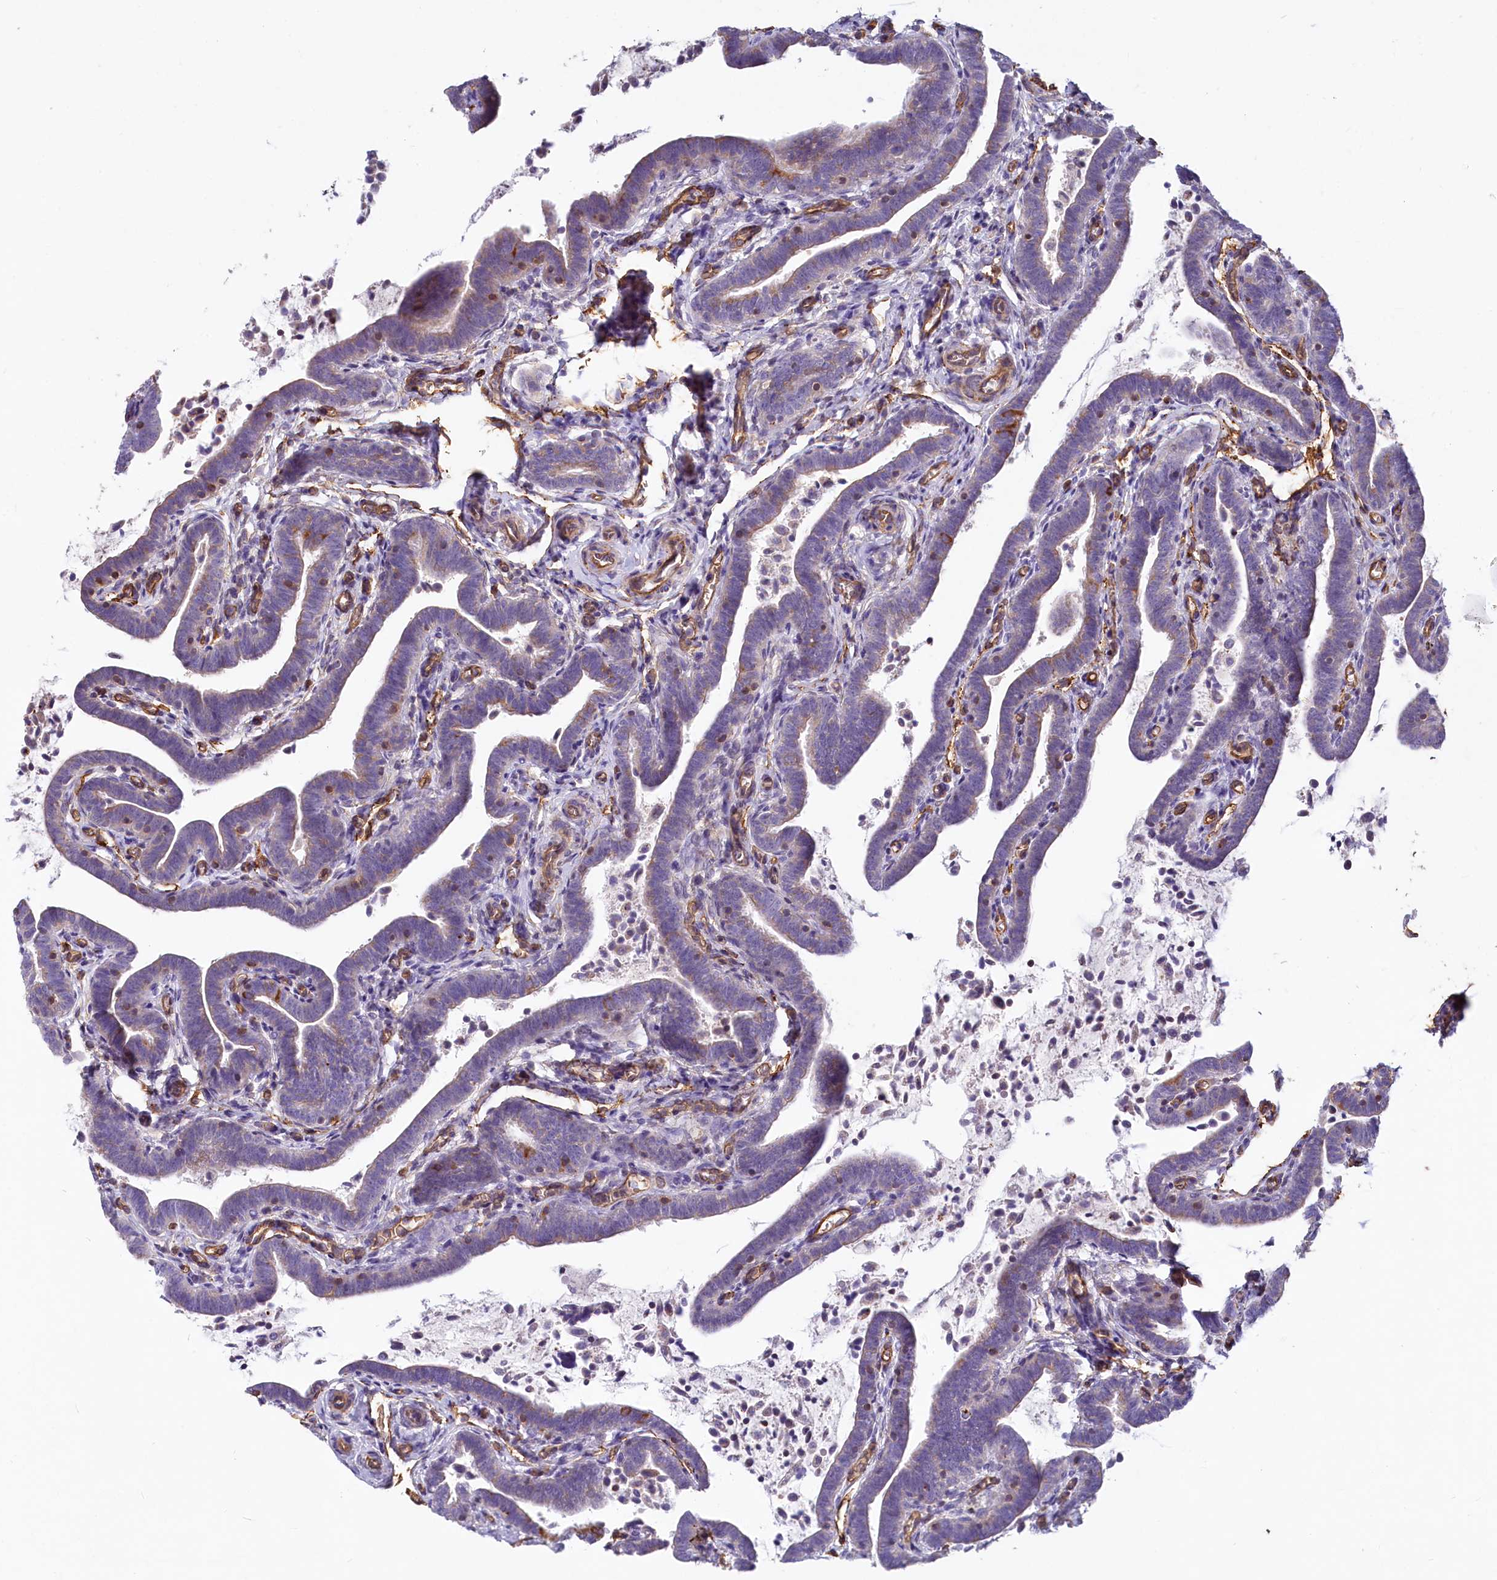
{"staining": {"intensity": "moderate", "quantity": "<25%", "location": "cytoplasmic/membranous"}, "tissue": "fallopian tube", "cell_type": "Glandular cells", "image_type": "normal", "snomed": [{"axis": "morphology", "description": "Normal tissue, NOS"}, {"axis": "topography", "description": "Fallopian tube"}], "caption": "Human fallopian tube stained for a protein (brown) reveals moderate cytoplasmic/membranous positive staining in approximately <25% of glandular cells.", "gene": "LMOD3", "patient": {"sex": "female", "age": 36}}